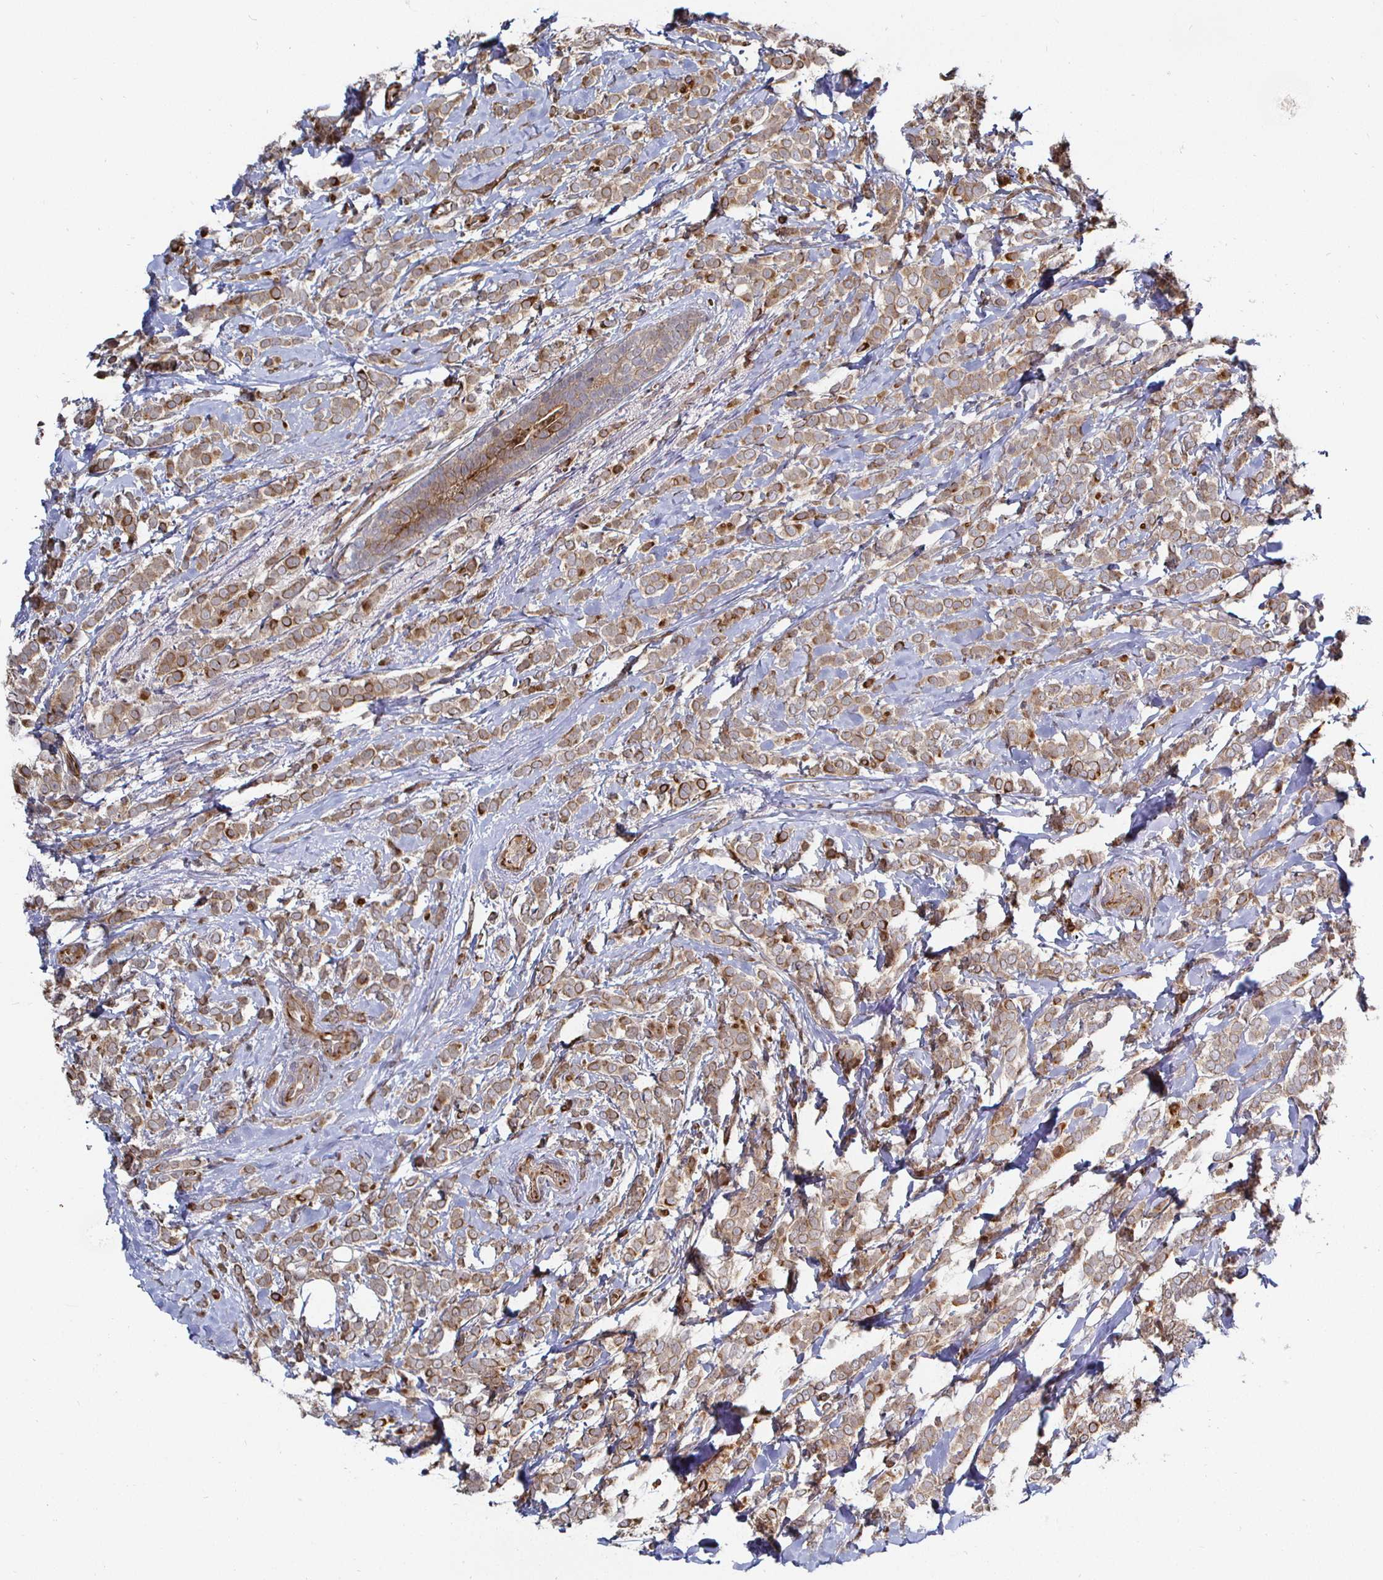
{"staining": {"intensity": "moderate", "quantity": ">75%", "location": "cytoplasmic/membranous"}, "tissue": "breast cancer", "cell_type": "Tumor cells", "image_type": "cancer", "snomed": [{"axis": "morphology", "description": "Lobular carcinoma"}, {"axis": "topography", "description": "Breast"}], "caption": "The photomicrograph demonstrates a brown stain indicating the presence of a protein in the cytoplasmic/membranous of tumor cells in lobular carcinoma (breast).", "gene": "TBKBP1", "patient": {"sex": "female", "age": 49}}